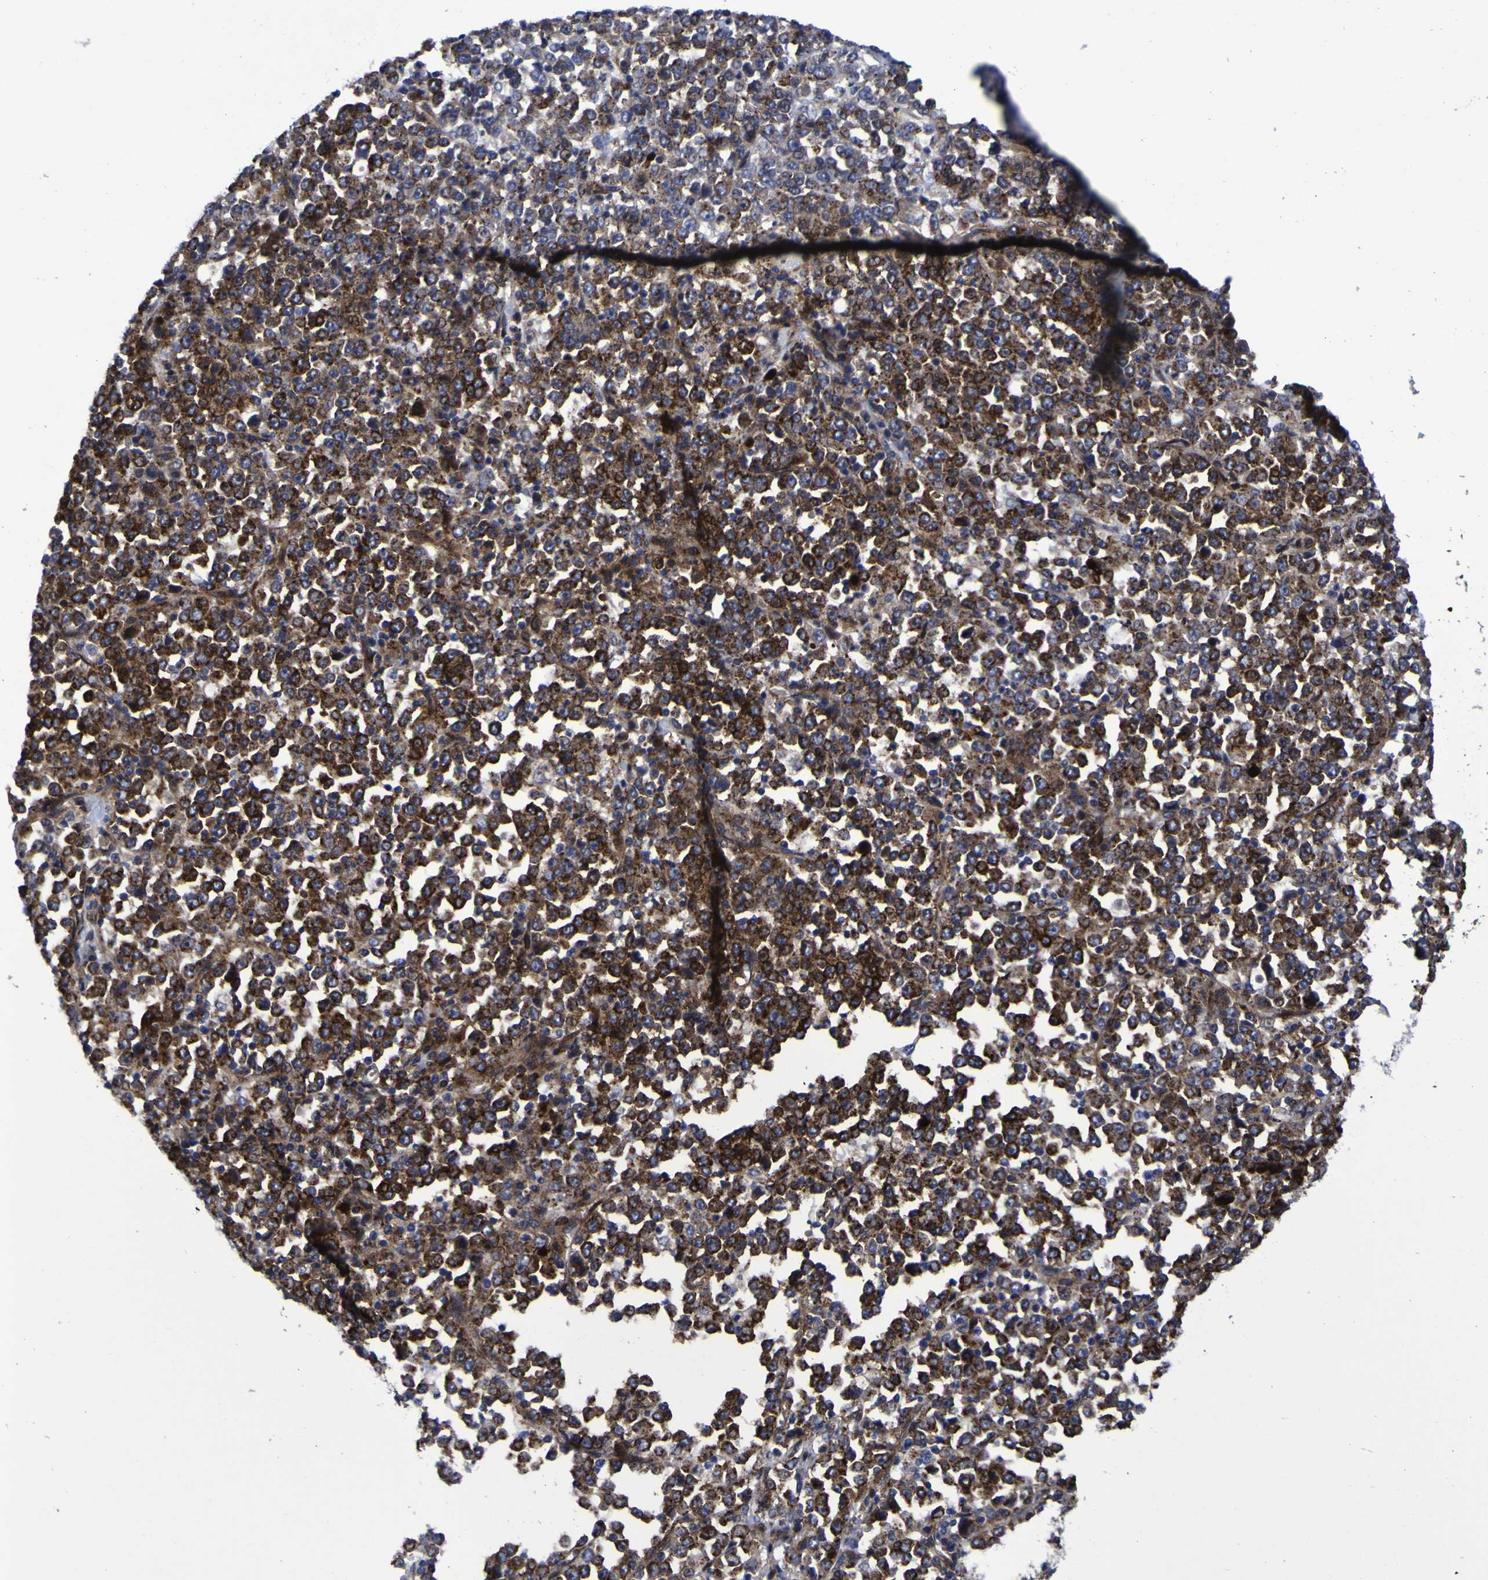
{"staining": {"intensity": "strong", "quantity": ">75%", "location": "cytoplasmic/membranous"}, "tissue": "stomach cancer", "cell_type": "Tumor cells", "image_type": "cancer", "snomed": [{"axis": "morphology", "description": "Normal tissue, NOS"}, {"axis": "morphology", "description": "Adenocarcinoma, NOS"}, {"axis": "topography", "description": "Stomach, upper"}, {"axis": "topography", "description": "Stomach"}], "caption": "Tumor cells exhibit high levels of strong cytoplasmic/membranous positivity in approximately >75% of cells in stomach cancer (adenocarcinoma). (DAB (3,3'-diaminobenzidine) IHC with brightfield microscopy, high magnification).", "gene": "MGLL", "patient": {"sex": "male", "age": 59}}